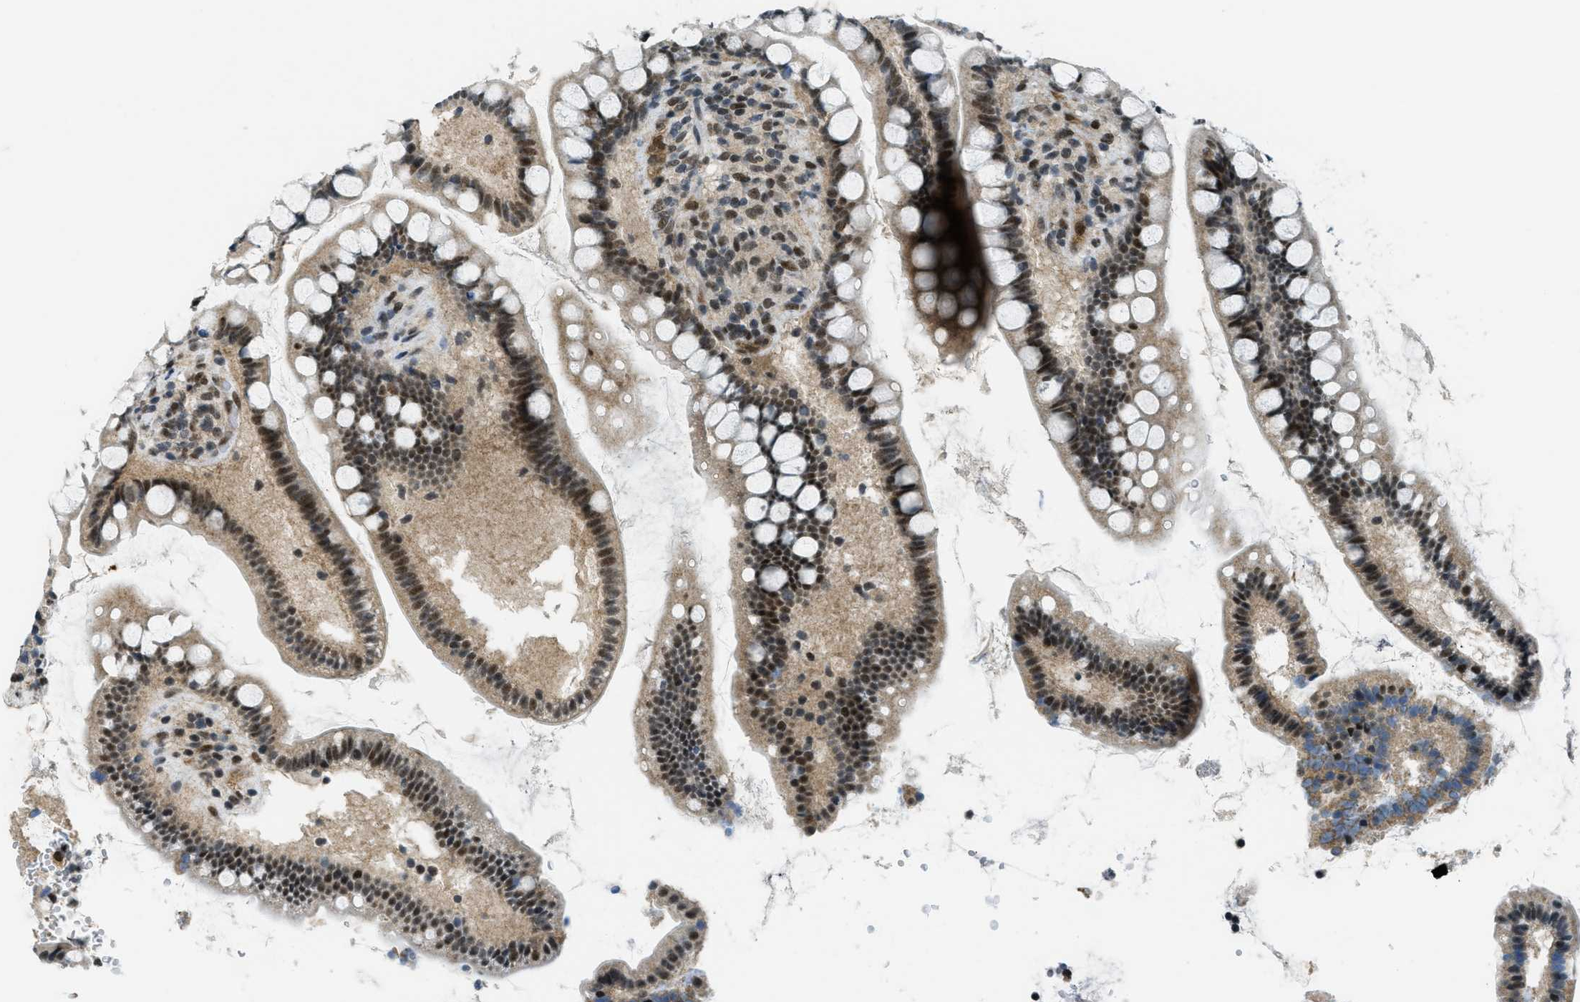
{"staining": {"intensity": "strong", "quantity": "25%-75%", "location": "cytoplasmic/membranous,nuclear"}, "tissue": "small intestine", "cell_type": "Glandular cells", "image_type": "normal", "snomed": [{"axis": "morphology", "description": "Normal tissue, NOS"}, {"axis": "topography", "description": "Small intestine"}], "caption": "Strong cytoplasmic/membranous,nuclear staining is present in about 25%-75% of glandular cells in unremarkable small intestine. (Brightfield microscopy of DAB IHC at high magnification).", "gene": "KLF6", "patient": {"sex": "female", "age": 84}}